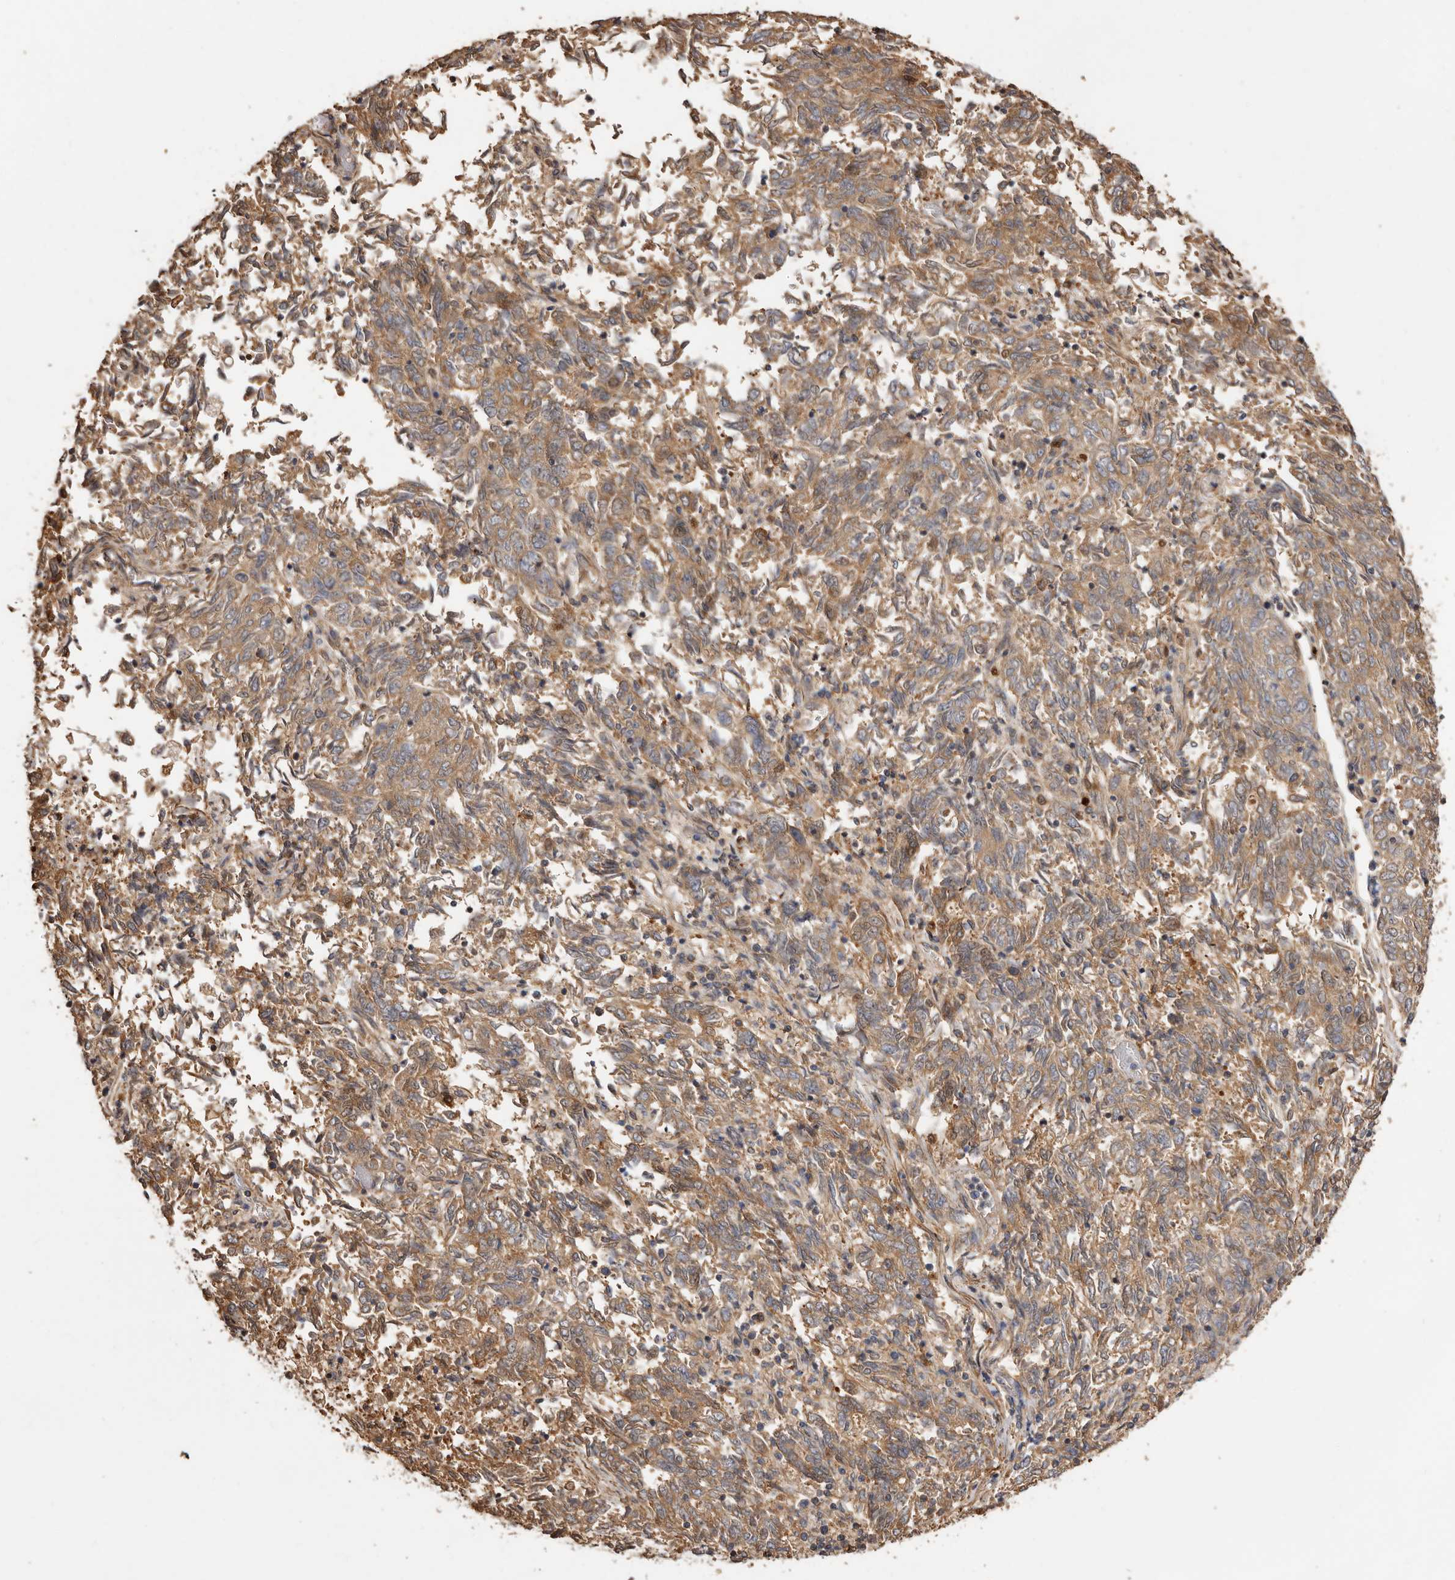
{"staining": {"intensity": "moderate", "quantity": ">75%", "location": "cytoplasmic/membranous"}, "tissue": "endometrial cancer", "cell_type": "Tumor cells", "image_type": "cancer", "snomed": [{"axis": "morphology", "description": "Adenocarcinoma, NOS"}, {"axis": "topography", "description": "Endometrium"}], "caption": "Approximately >75% of tumor cells in endometrial cancer reveal moderate cytoplasmic/membranous protein positivity as visualized by brown immunohistochemical staining.", "gene": "COQ8B", "patient": {"sex": "female", "age": 80}}